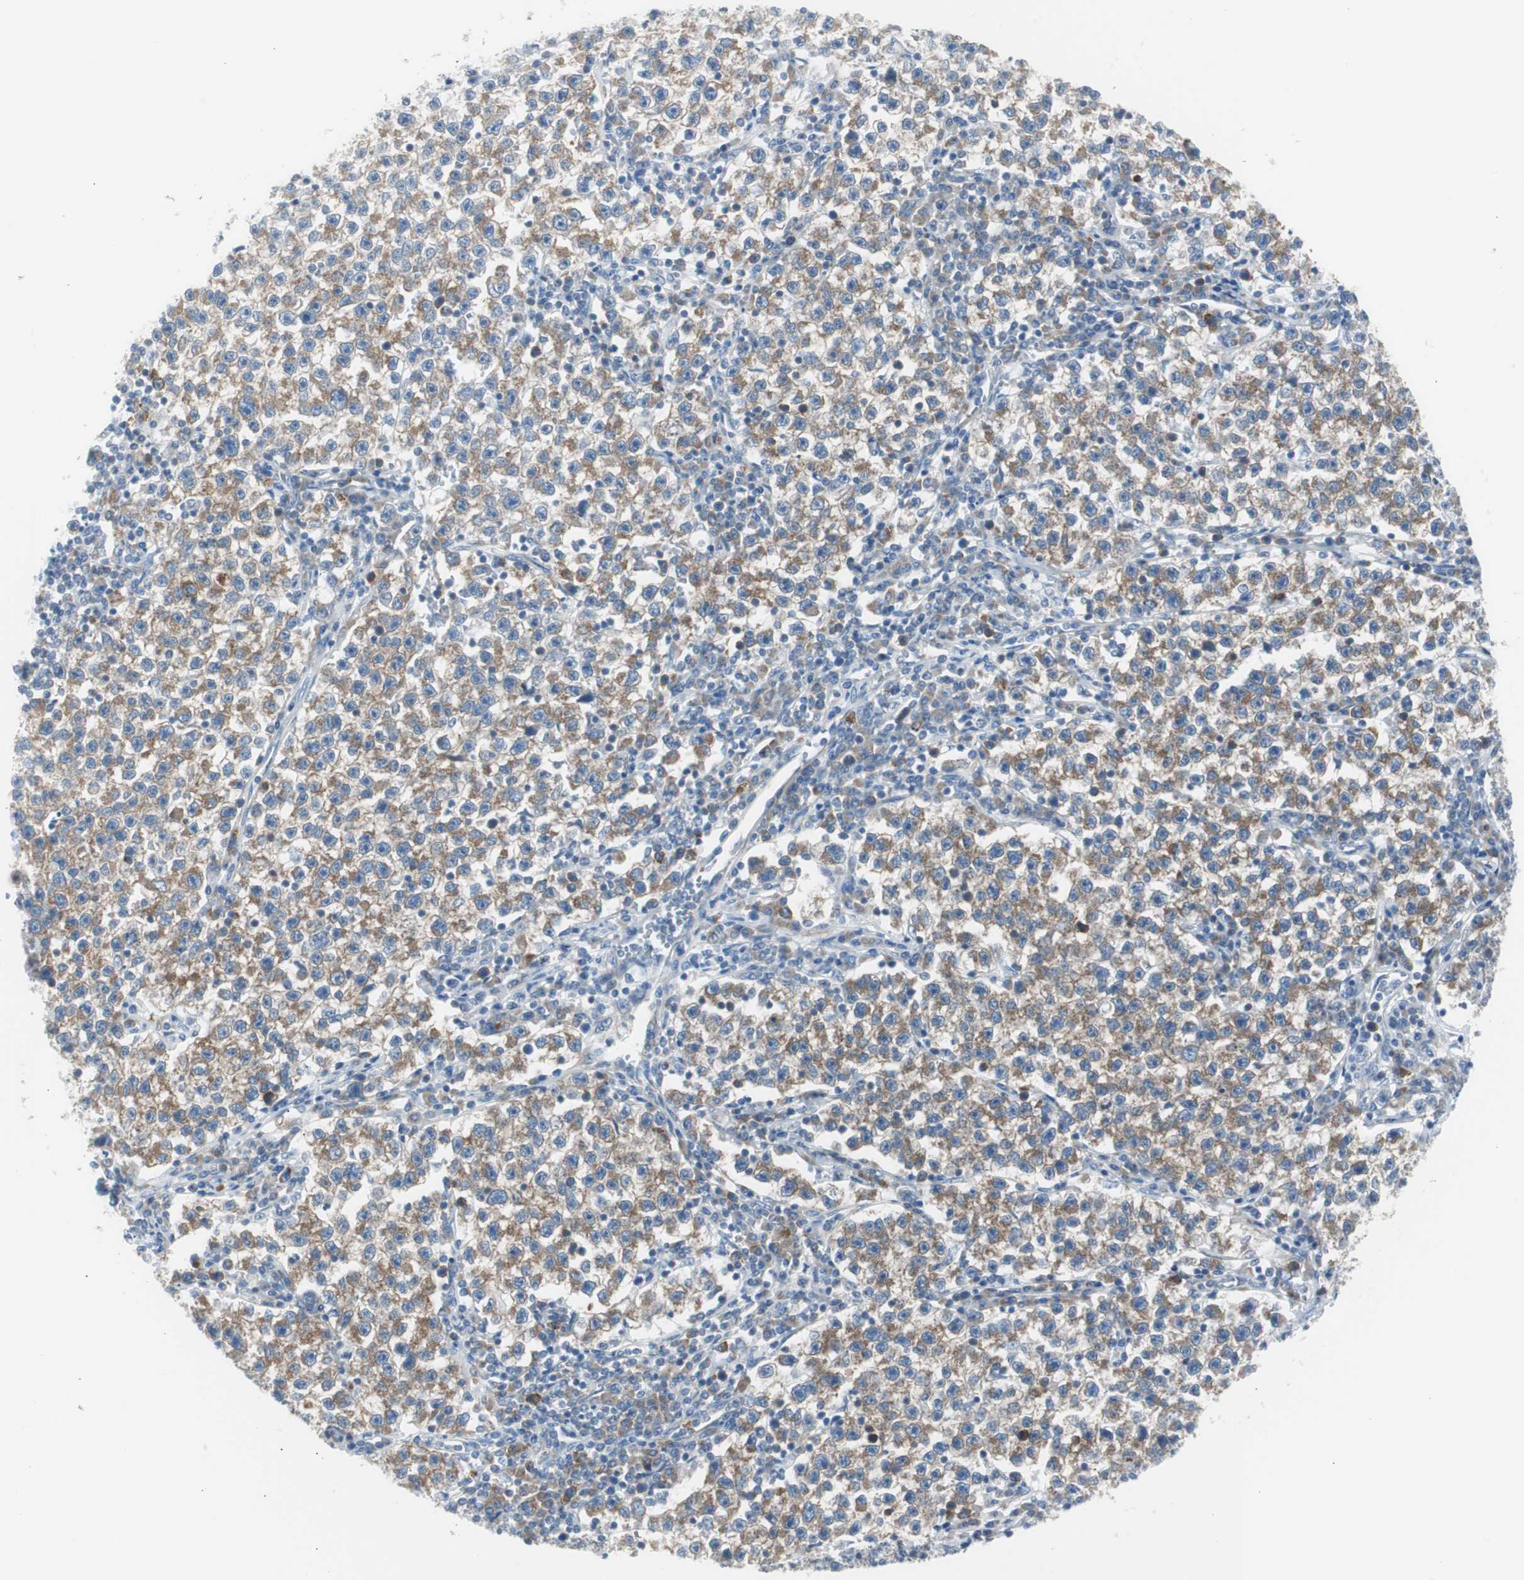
{"staining": {"intensity": "weak", "quantity": ">75%", "location": "cytoplasmic/membranous"}, "tissue": "testis cancer", "cell_type": "Tumor cells", "image_type": "cancer", "snomed": [{"axis": "morphology", "description": "Seminoma, NOS"}, {"axis": "topography", "description": "Testis"}], "caption": "A brown stain labels weak cytoplasmic/membranous staining of a protein in human testis cancer (seminoma) tumor cells. (Brightfield microscopy of DAB IHC at high magnification).", "gene": "RPS12", "patient": {"sex": "male", "age": 22}}